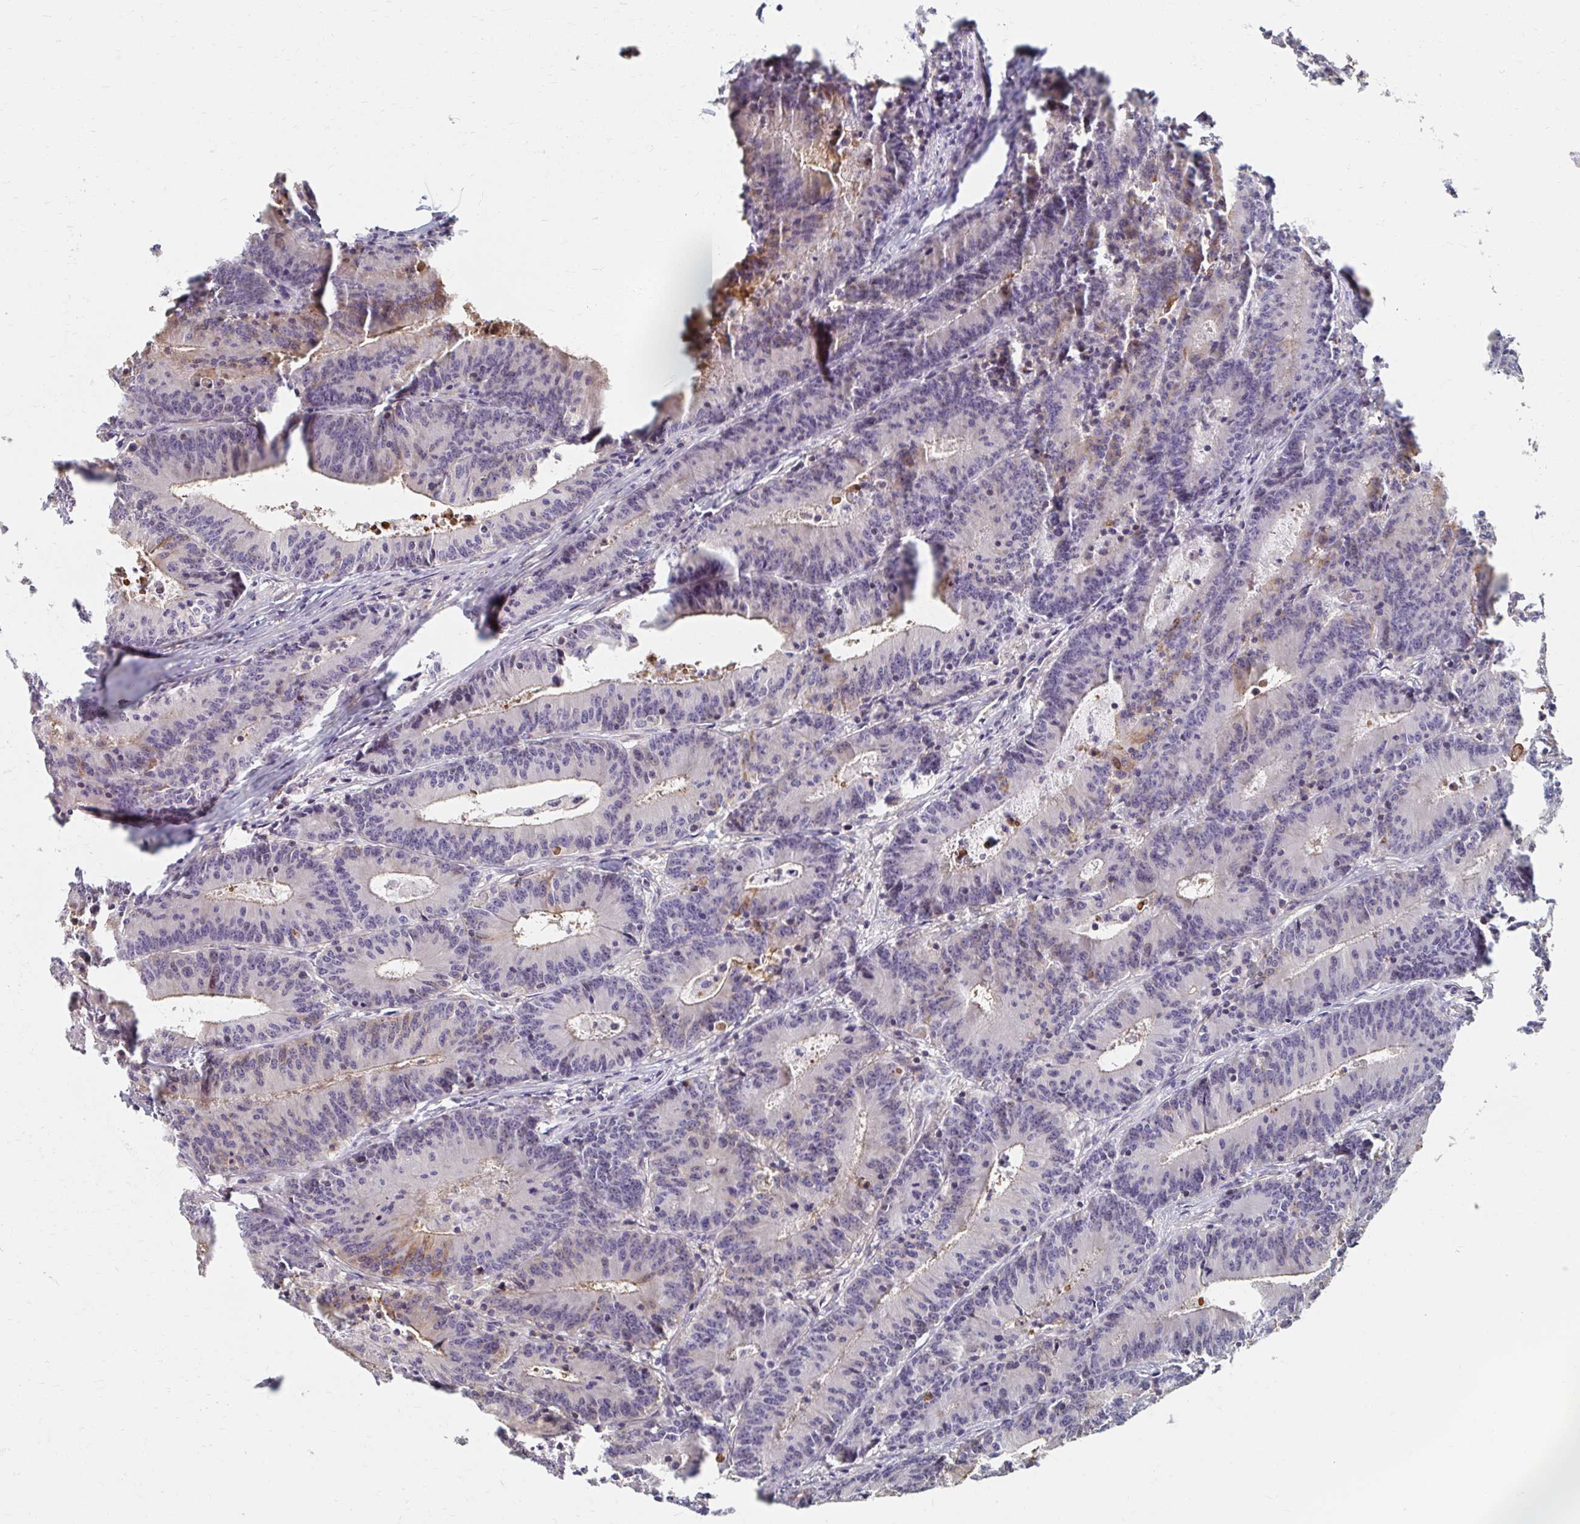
{"staining": {"intensity": "weak", "quantity": "<25%", "location": "cytoplasmic/membranous"}, "tissue": "colorectal cancer", "cell_type": "Tumor cells", "image_type": "cancer", "snomed": [{"axis": "morphology", "description": "Adenocarcinoma, NOS"}, {"axis": "topography", "description": "Colon"}], "caption": "Tumor cells show no significant staining in colorectal cancer (adenocarcinoma).", "gene": "MYLK2", "patient": {"sex": "female", "age": 78}}